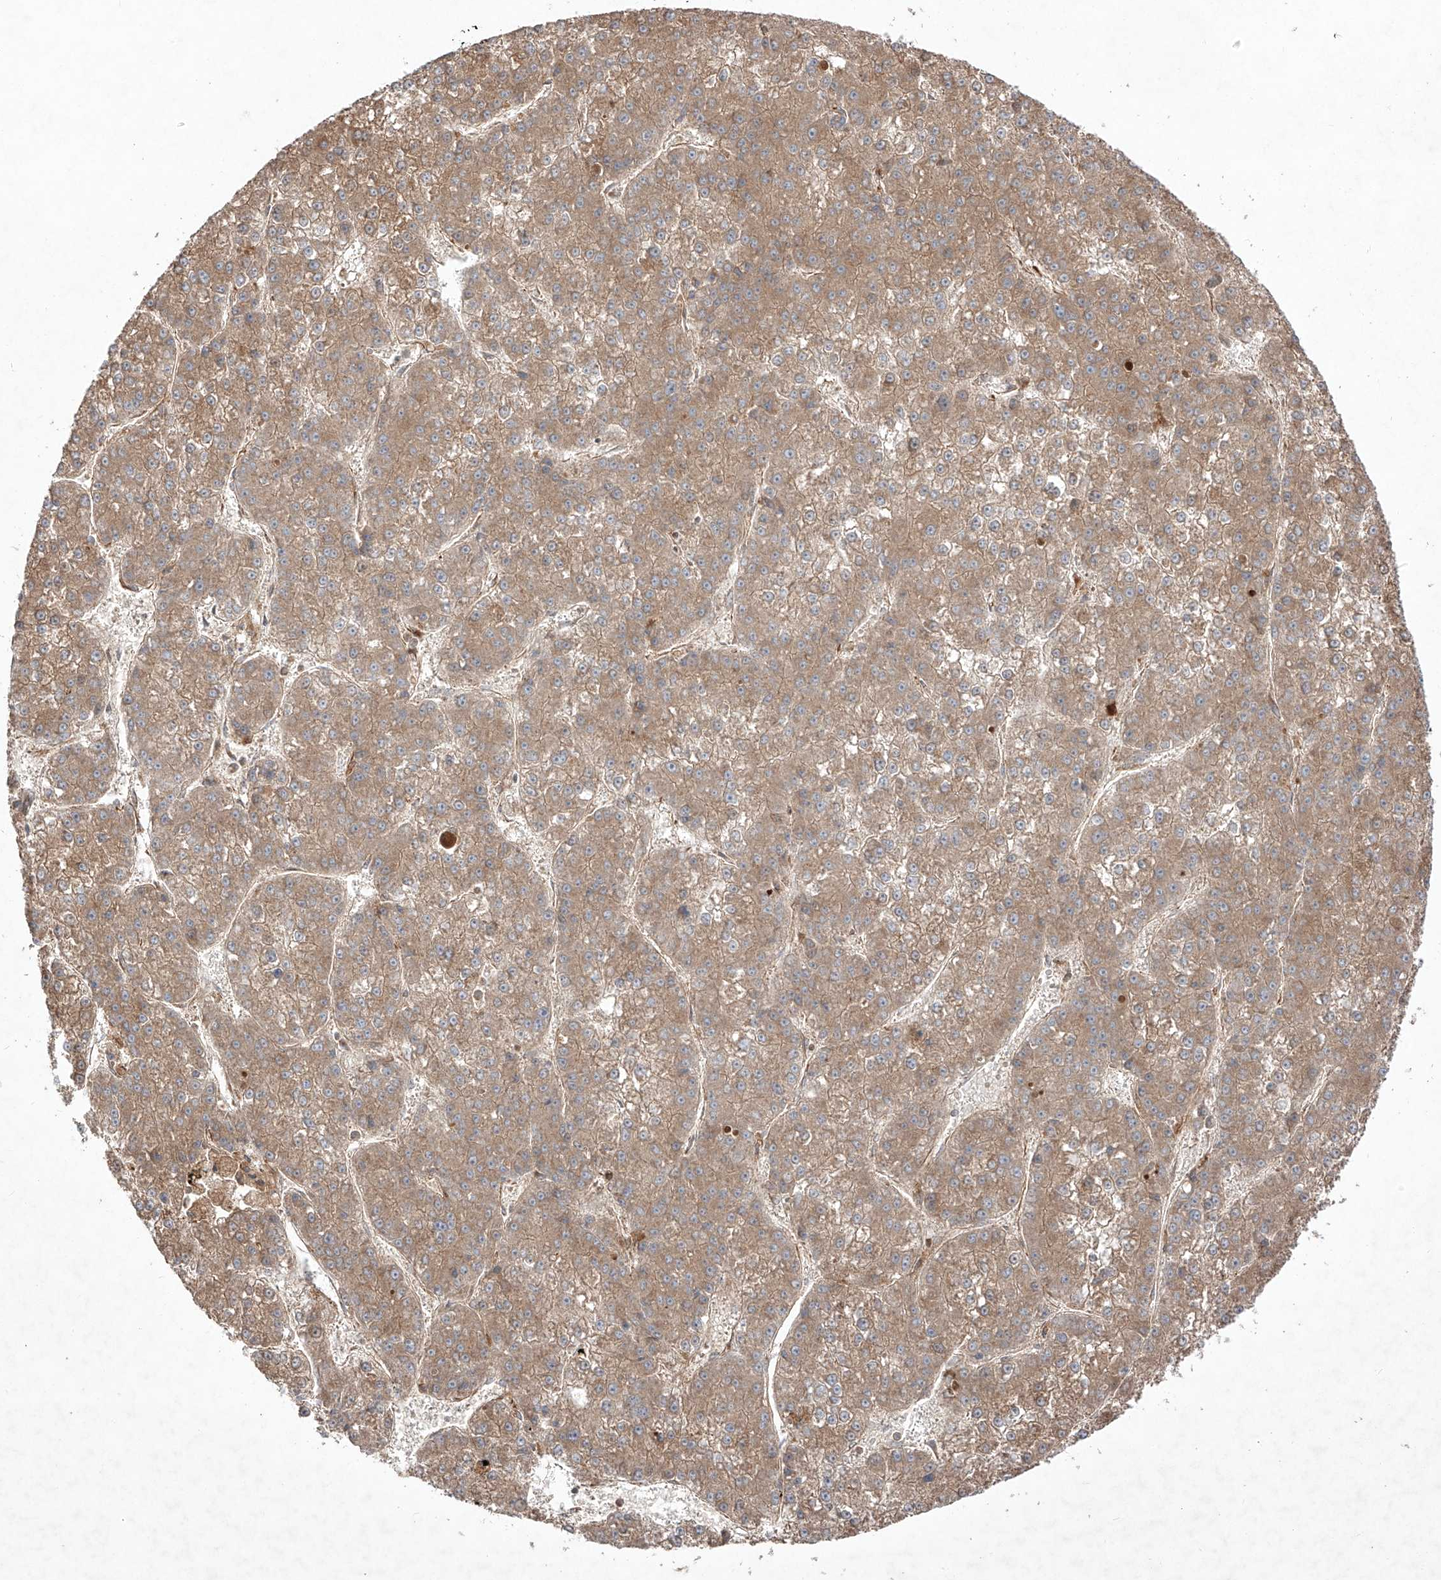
{"staining": {"intensity": "moderate", "quantity": ">75%", "location": "cytoplasmic/membranous"}, "tissue": "liver cancer", "cell_type": "Tumor cells", "image_type": "cancer", "snomed": [{"axis": "morphology", "description": "Carcinoma, Hepatocellular, NOS"}, {"axis": "topography", "description": "Liver"}], "caption": "Immunohistochemistry (IHC) staining of liver cancer, which demonstrates medium levels of moderate cytoplasmic/membranous staining in about >75% of tumor cells indicating moderate cytoplasmic/membranous protein positivity. The staining was performed using DAB (brown) for protein detection and nuclei were counterstained in hematoxylin (blue).", "gene": "YKT6", "patient": {"sex": "female", "age": 73}}